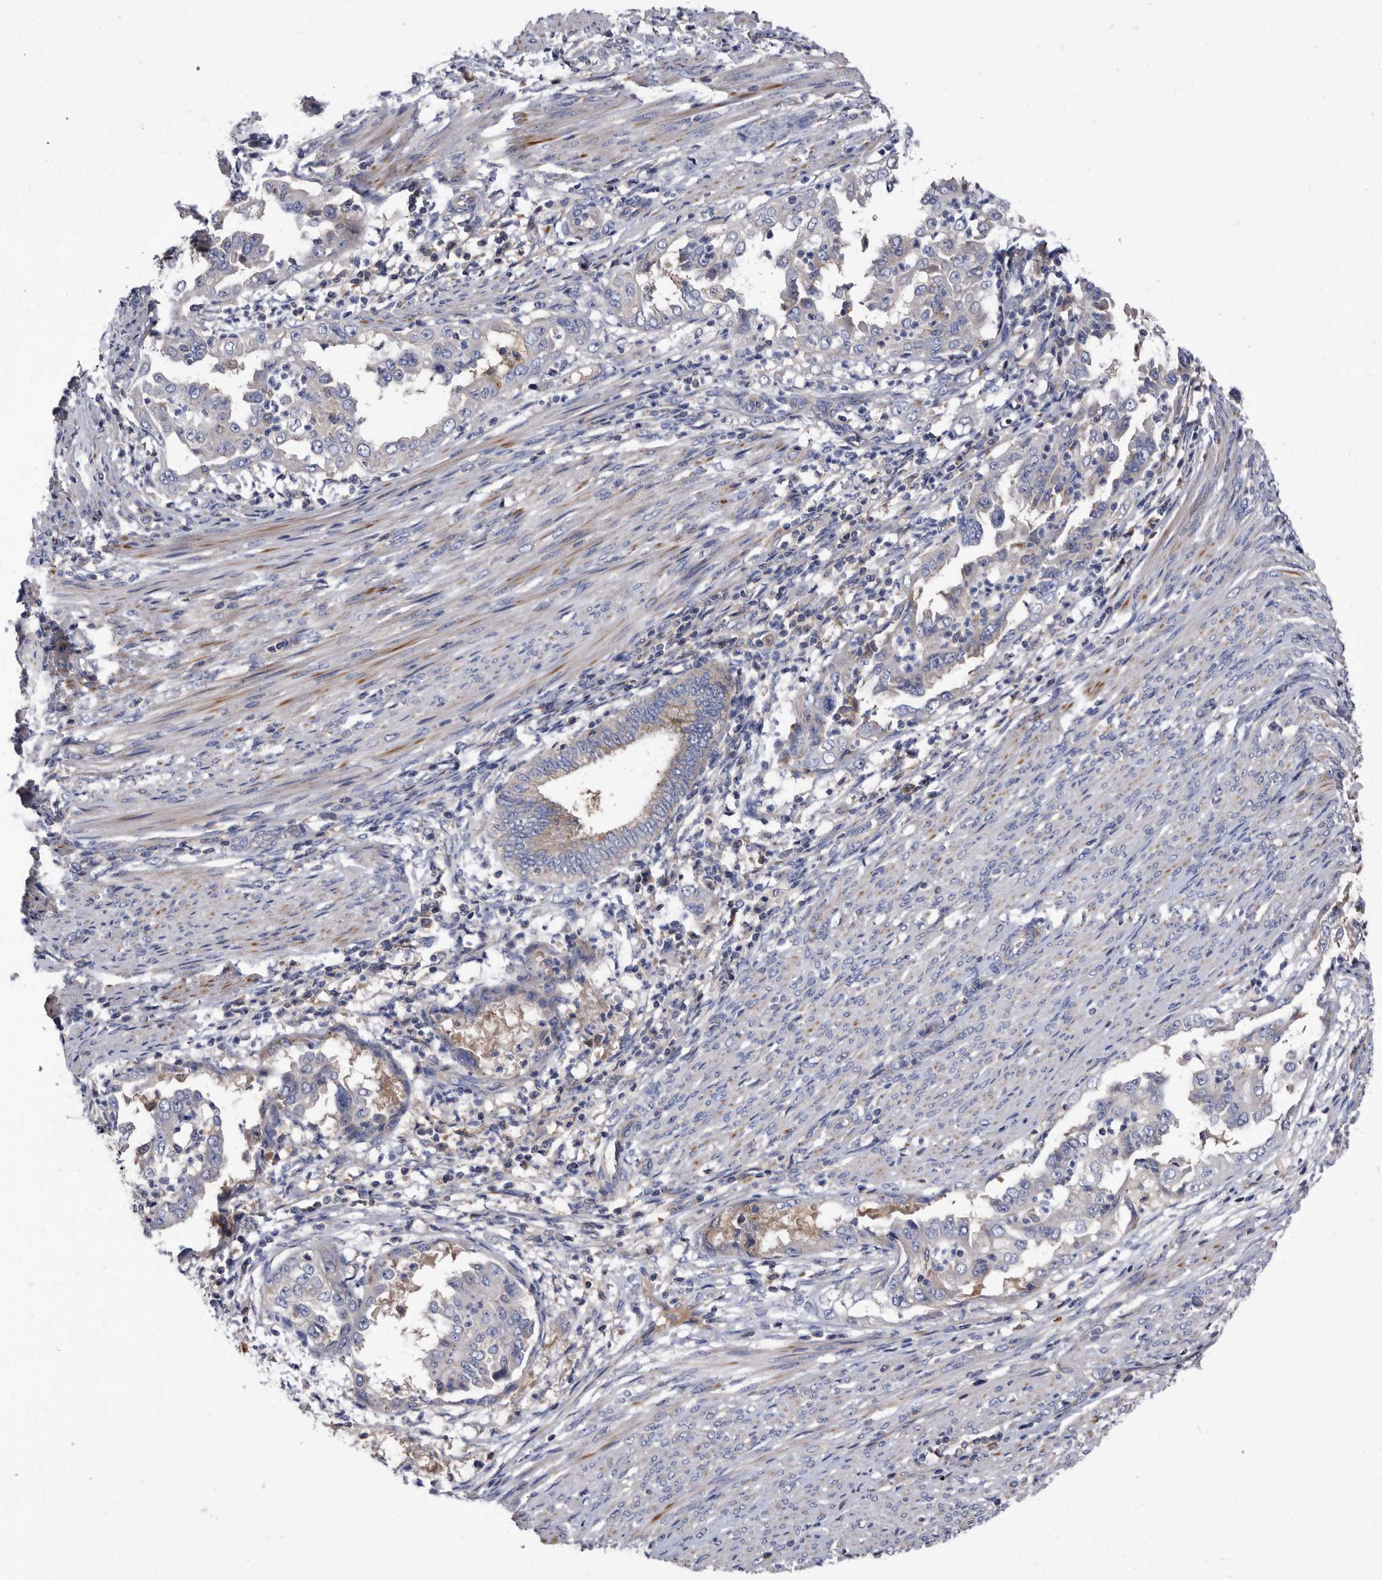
{"staining": {"intensity": "negative", "quantity": "none", "location": "none"}, "tissue": "endometrial cancer", "cell_type": "Tumor cells", "image_type": "cancer", "snomed": [{"axis": "morphology", "description": "Adenocarcinoma, NOS"}, {"axis": "topography", "description": "Endometrium"}], "caption": "Immunohistochemistry micrograph of human adenocarcinoma (endometrial) stained for a protein (brown), which shows no staining in tumor cells. (IHC, brightfield microscopy, high magnification).", "gene": "DTNBP1", "patient": {"sex": "female", "age": 85}}